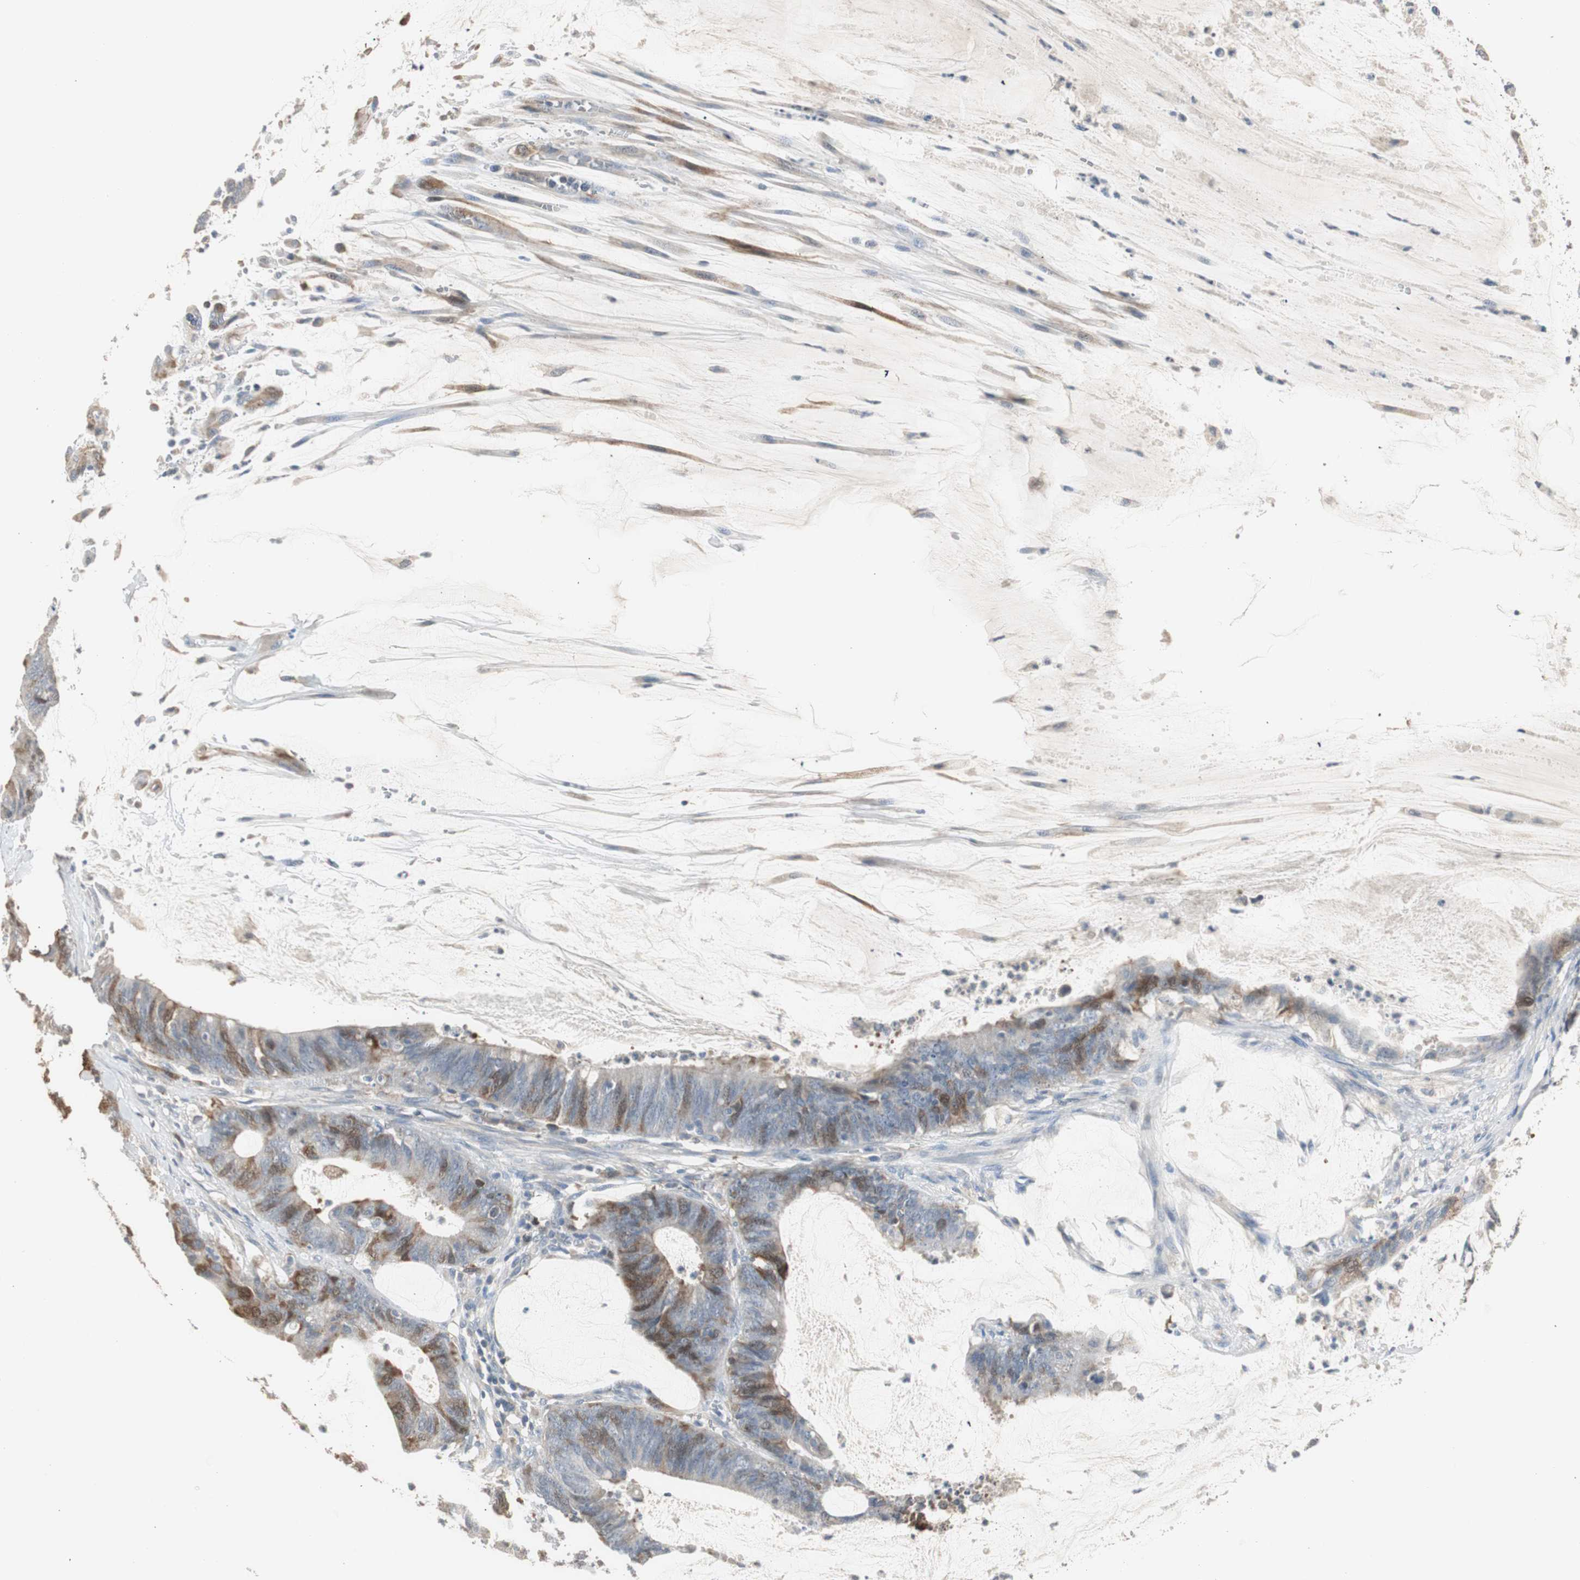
{"staining": {"intensity": "strong", "quantity": "25%-75%", "location": "cytoplasmic/membranous"}, "tissue": "colorectal cancer", "cell_type": "Tumor cells", "image_type": "cancer", "snomed": [{"axis": "morphology", "description": "Adenocarcinoma, NOS"}, {"axis": "topography", "description": "Rectum"}], "caption": "Protein analysis of colorectal cancer tissue exhibits strong cytoplasmic/membranous staining in approximately 25%-75% of tumor cells.", "gene": "TK1", "patient": {"sex": "female", "age": 66}}